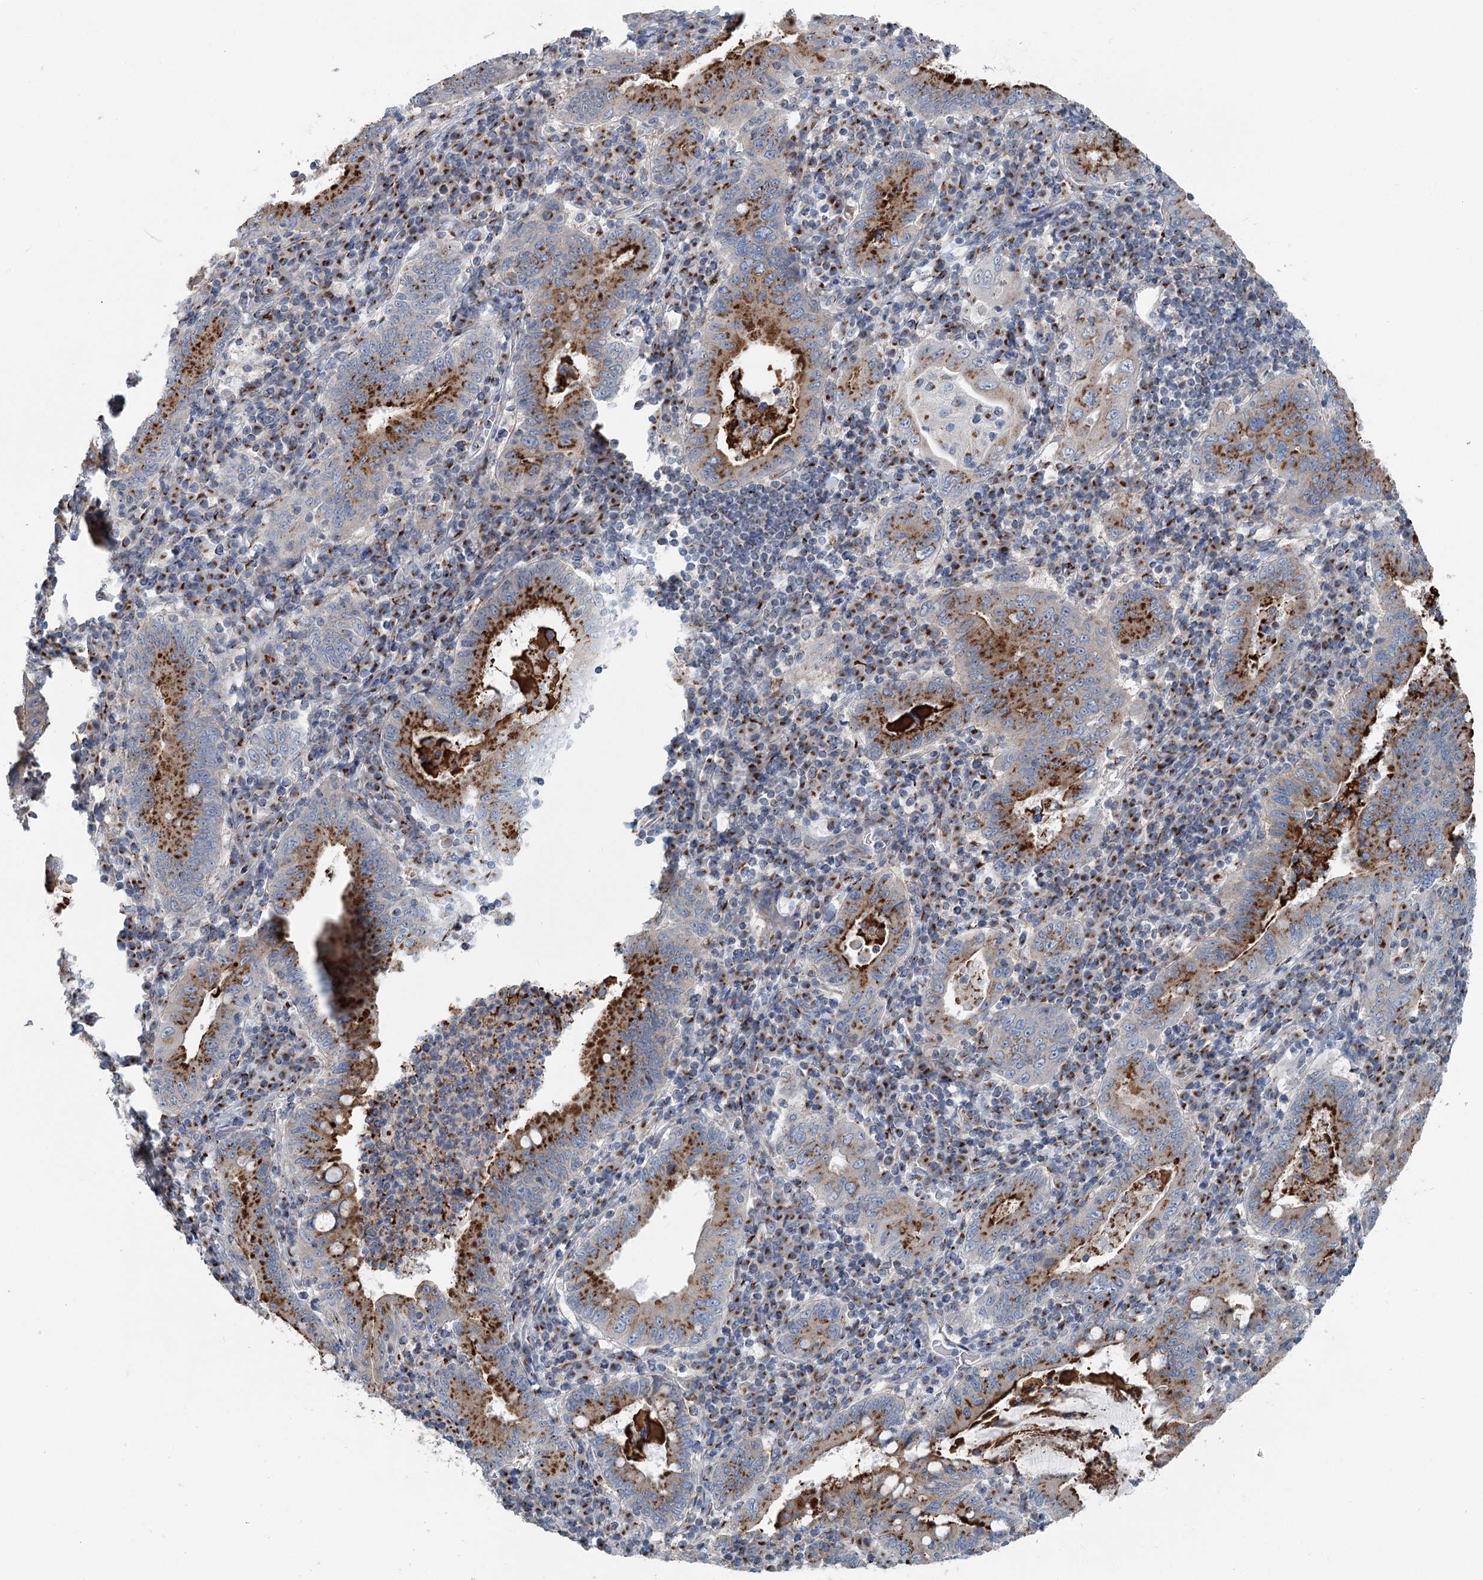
{"staining": {"intensity": "strong", "quantity": ">75%", "location": "cytoplasmic/membranous"}, "tissue": "stomach cancer", "cell_type": "Tumor cells", "image_type": "cancer", "snomed": [{"axis": "morphology", "description": "Normal tissue, NOS"}, {"axis": "morphology", "description": "Adenocarcinoma, NOS"}, {"axis": "topography", "description": "Esophagus"}, {"axis": "topography", "description": "Stomach, upper"}, {"axis": "topography", "description": "Peripheral nerve tissue"}], "caption": "Human stomach adenocarcinoma stained for a protein (brown) exhibits strong cytoplasmic/membranous positive expression in about >75% of tumor cells.", "gene": "ITIH5", "patient": {"sex": "male", "age": 62}}